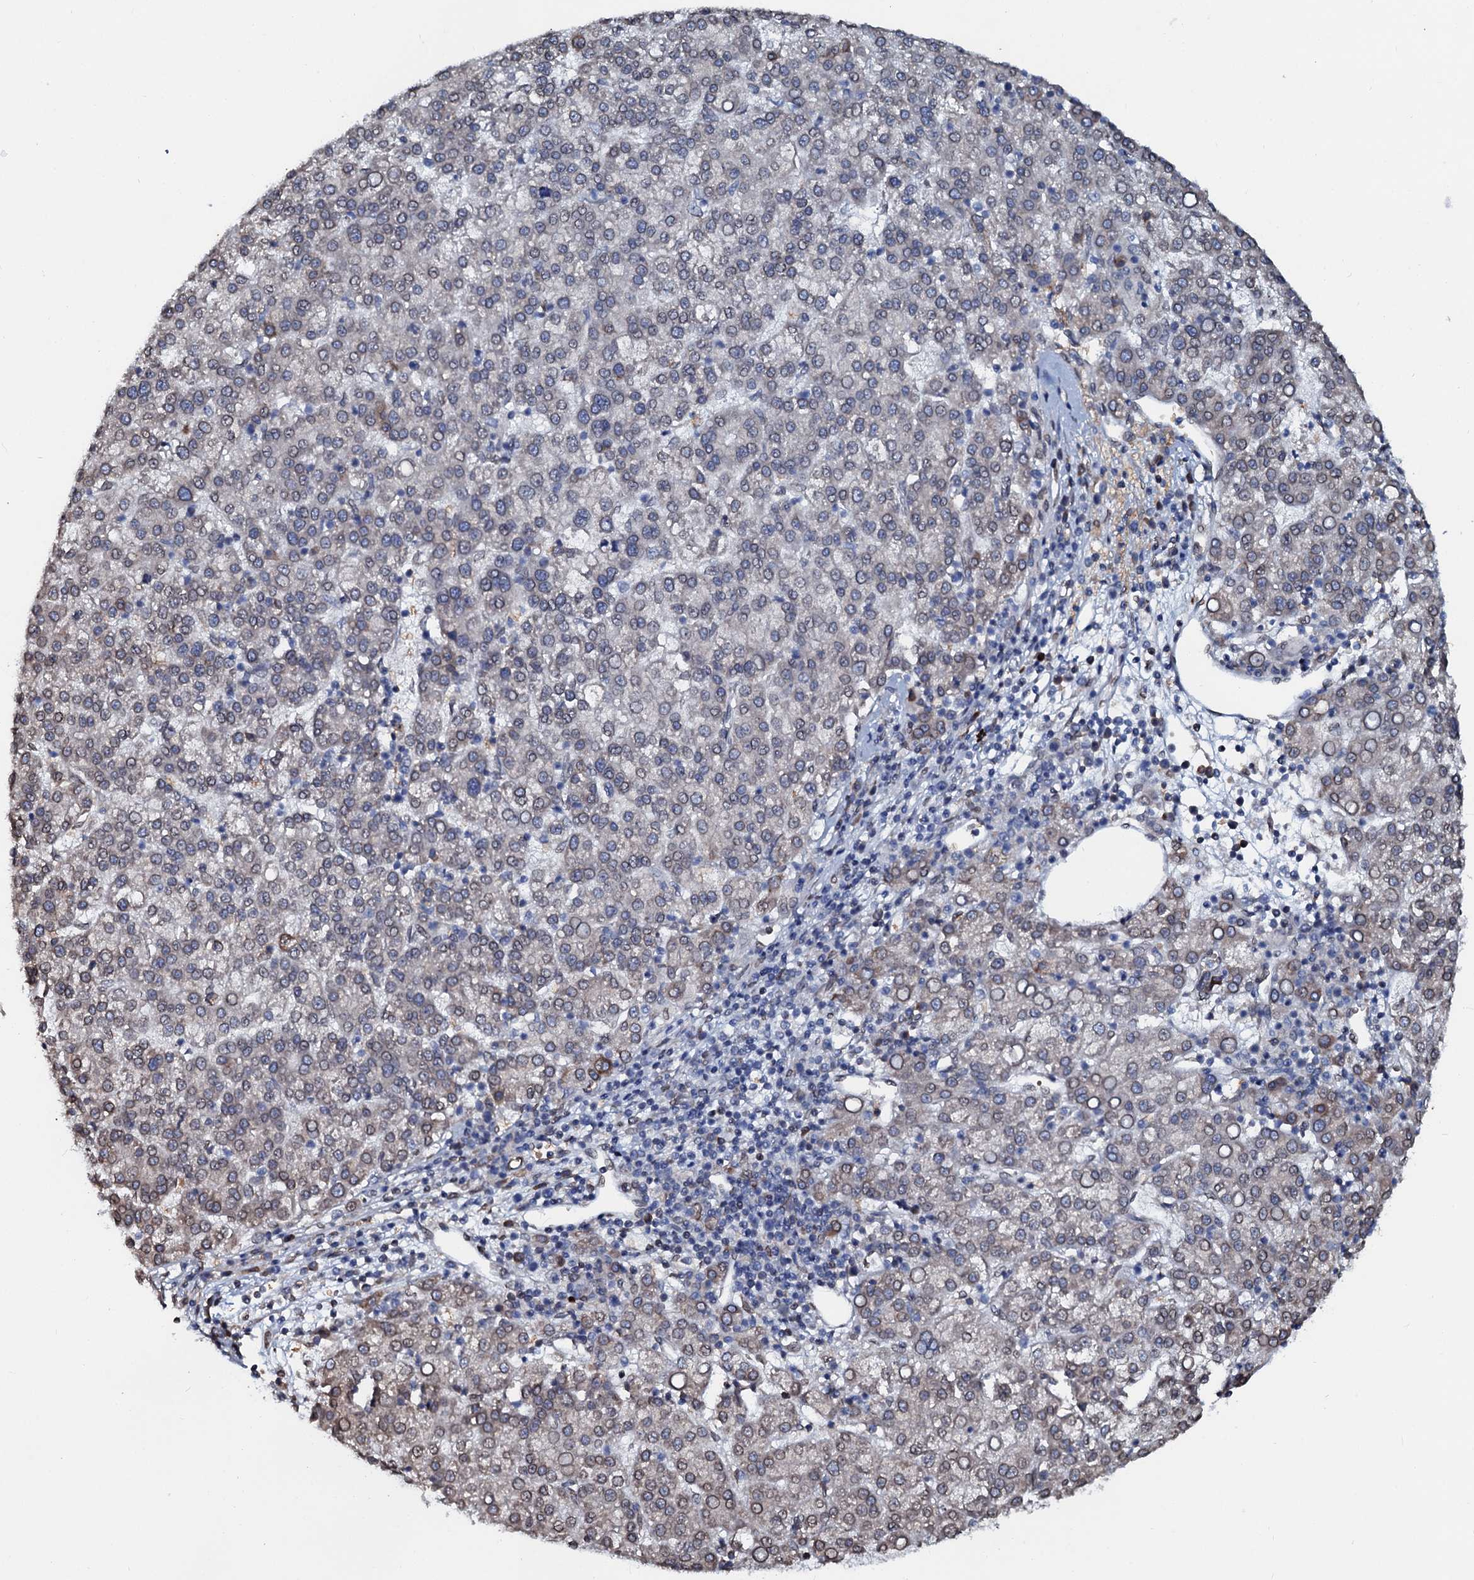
{"staining": {"intensity": "negative", "quantity": "none", "location": "none"}, "tissue": "liver cancer", "cell_type": "Tumor cells", "image_type": "cancer", "snomed": [{"axis": "morphology", "description": "Carcinoma, Hepatocellular, NOS"}, {"axis": "topography", "description": "Liver"}], "caption": "DAB immunohistochemical staining of hepatocellular carcinoma (liver) reveals no significant positivity in tumor cells. (DAB (3,3'-diaminobenzidine) immunohistochemistry (IHC) visualized using brightfield microscopy, high magnification).", "gene": "NRP2", "patient": {"sex": "female", "age": 58}}